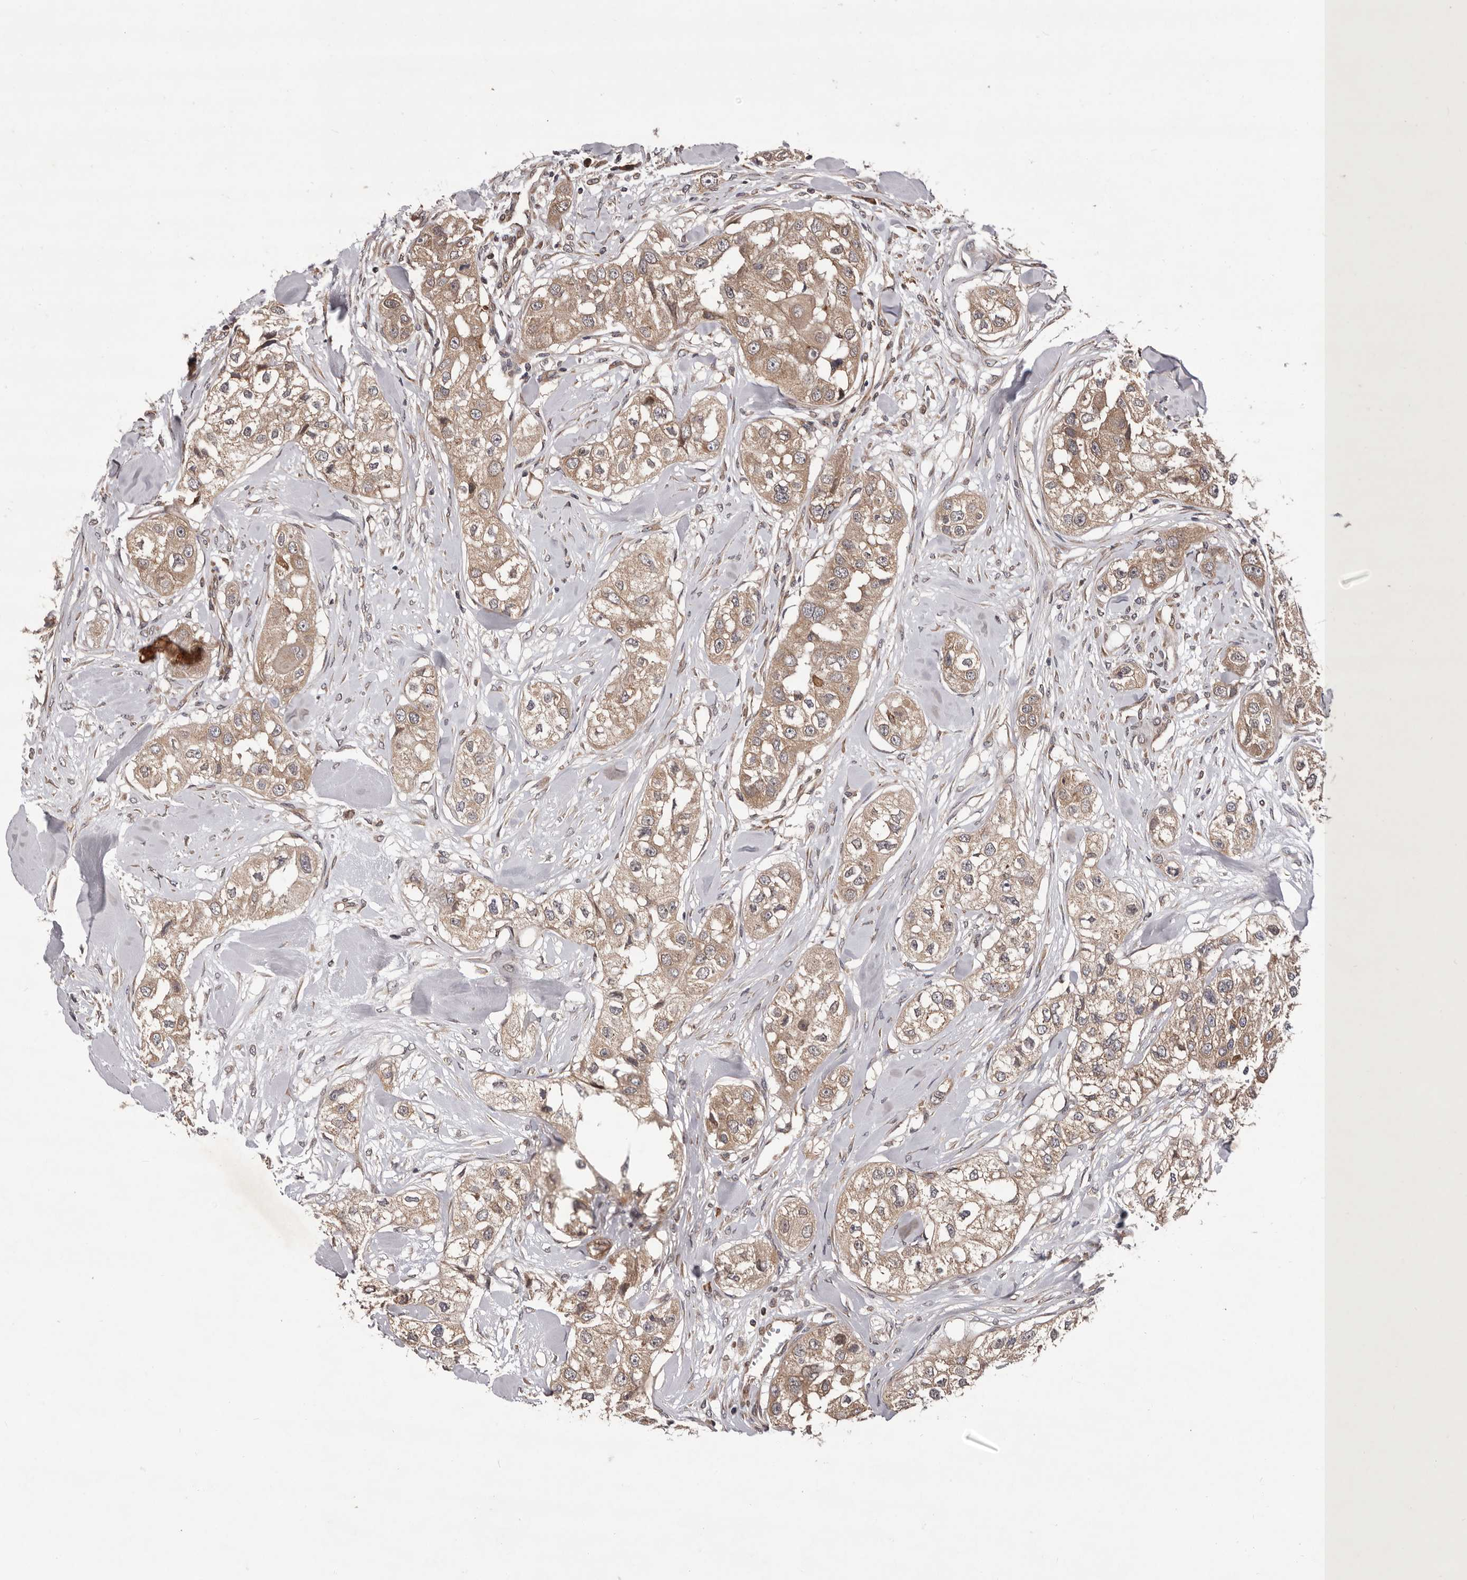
{"staining": {"intensity": "weak", "quantity": ">75%", "location": "cytoplasmic/membranous"}, "tissue": "head and neck cancer", "cell_type": "Tumor cells", "image_type": "cancer", "snomed": [{"axis": "morphology", "description": "Normal tissue, NOS"}, {"axis": "morphology", "description": "Squamous cell carcinoma, NOS"}, {"axis": "topography", "description": "Skeletal muscle"}, {"axis": "topography", "description": "Head-Neck"}], "caption": "Head and neck cancer (squamous cell carcinoma) was stained to show a protein in brown. There is low levels of weak cytoplasmic/membranous expression in approximately >75% of tumor cells.", "gene": "GADD45B", "patient": {"sex": "male", "age": 51}}